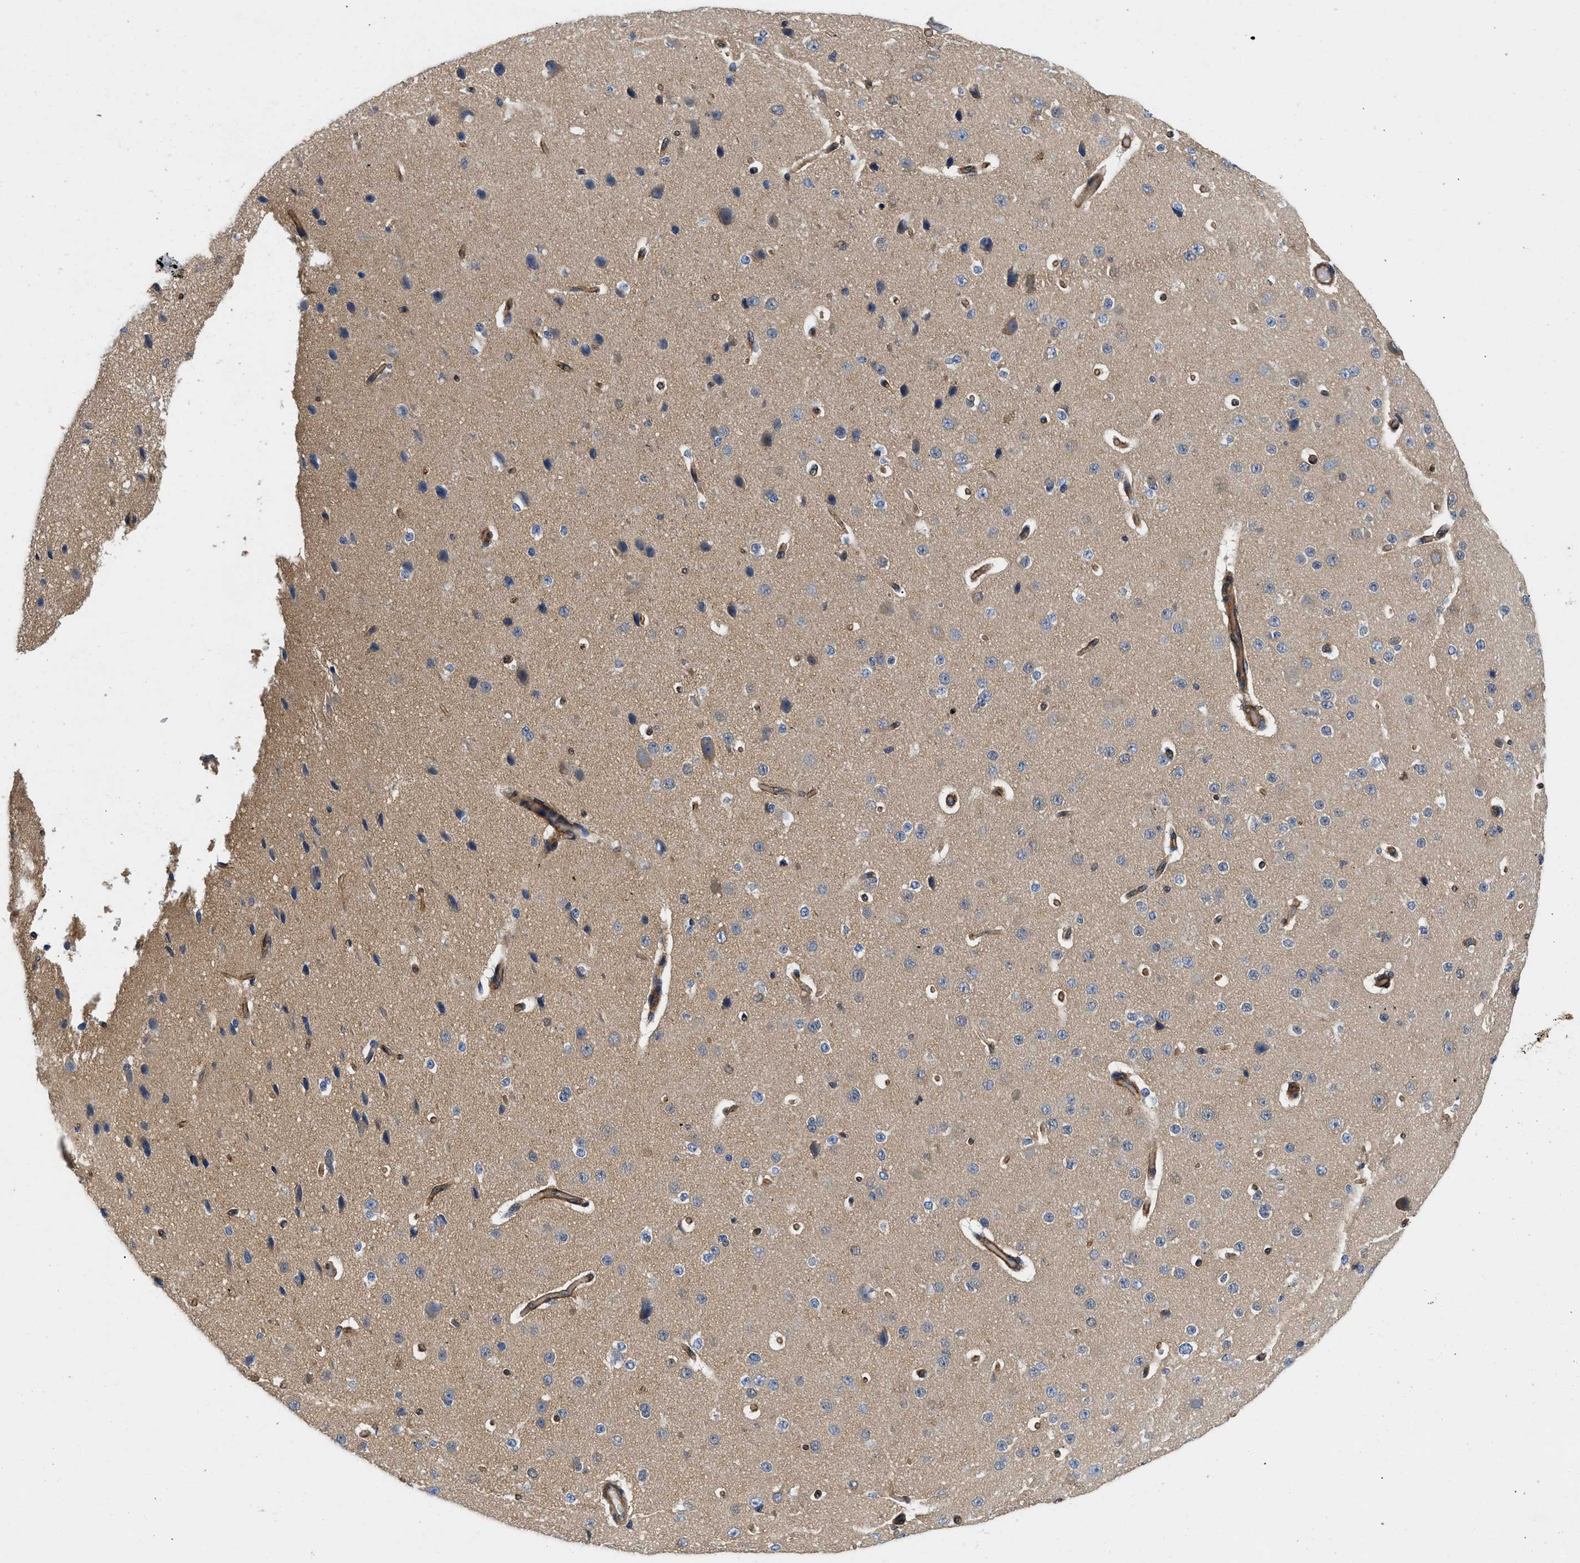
{"staining": {"intensity": "strong", "quantity": ">75%", "location": "cytoplasmic/membranous"}, "tissue": "cerebral cortex", "cell_type": "Endothelial cells", "image_type": "normal", "snomed": [{"axis": "morphology", "description": "Normal tissue, NOS"}, {"axis": "morphology", "description": "Developmental malformation"}, {"axis": "topography", "description": "Cerebral cortex"}], "caption": "Protein staining of normal cerebral cortex demonstrates strong cytoplasmic/membranous expression in approximately >75% of endothelial cells.", "gene": "RAPH1", "patient": {"sex": "female", "age": 30}}